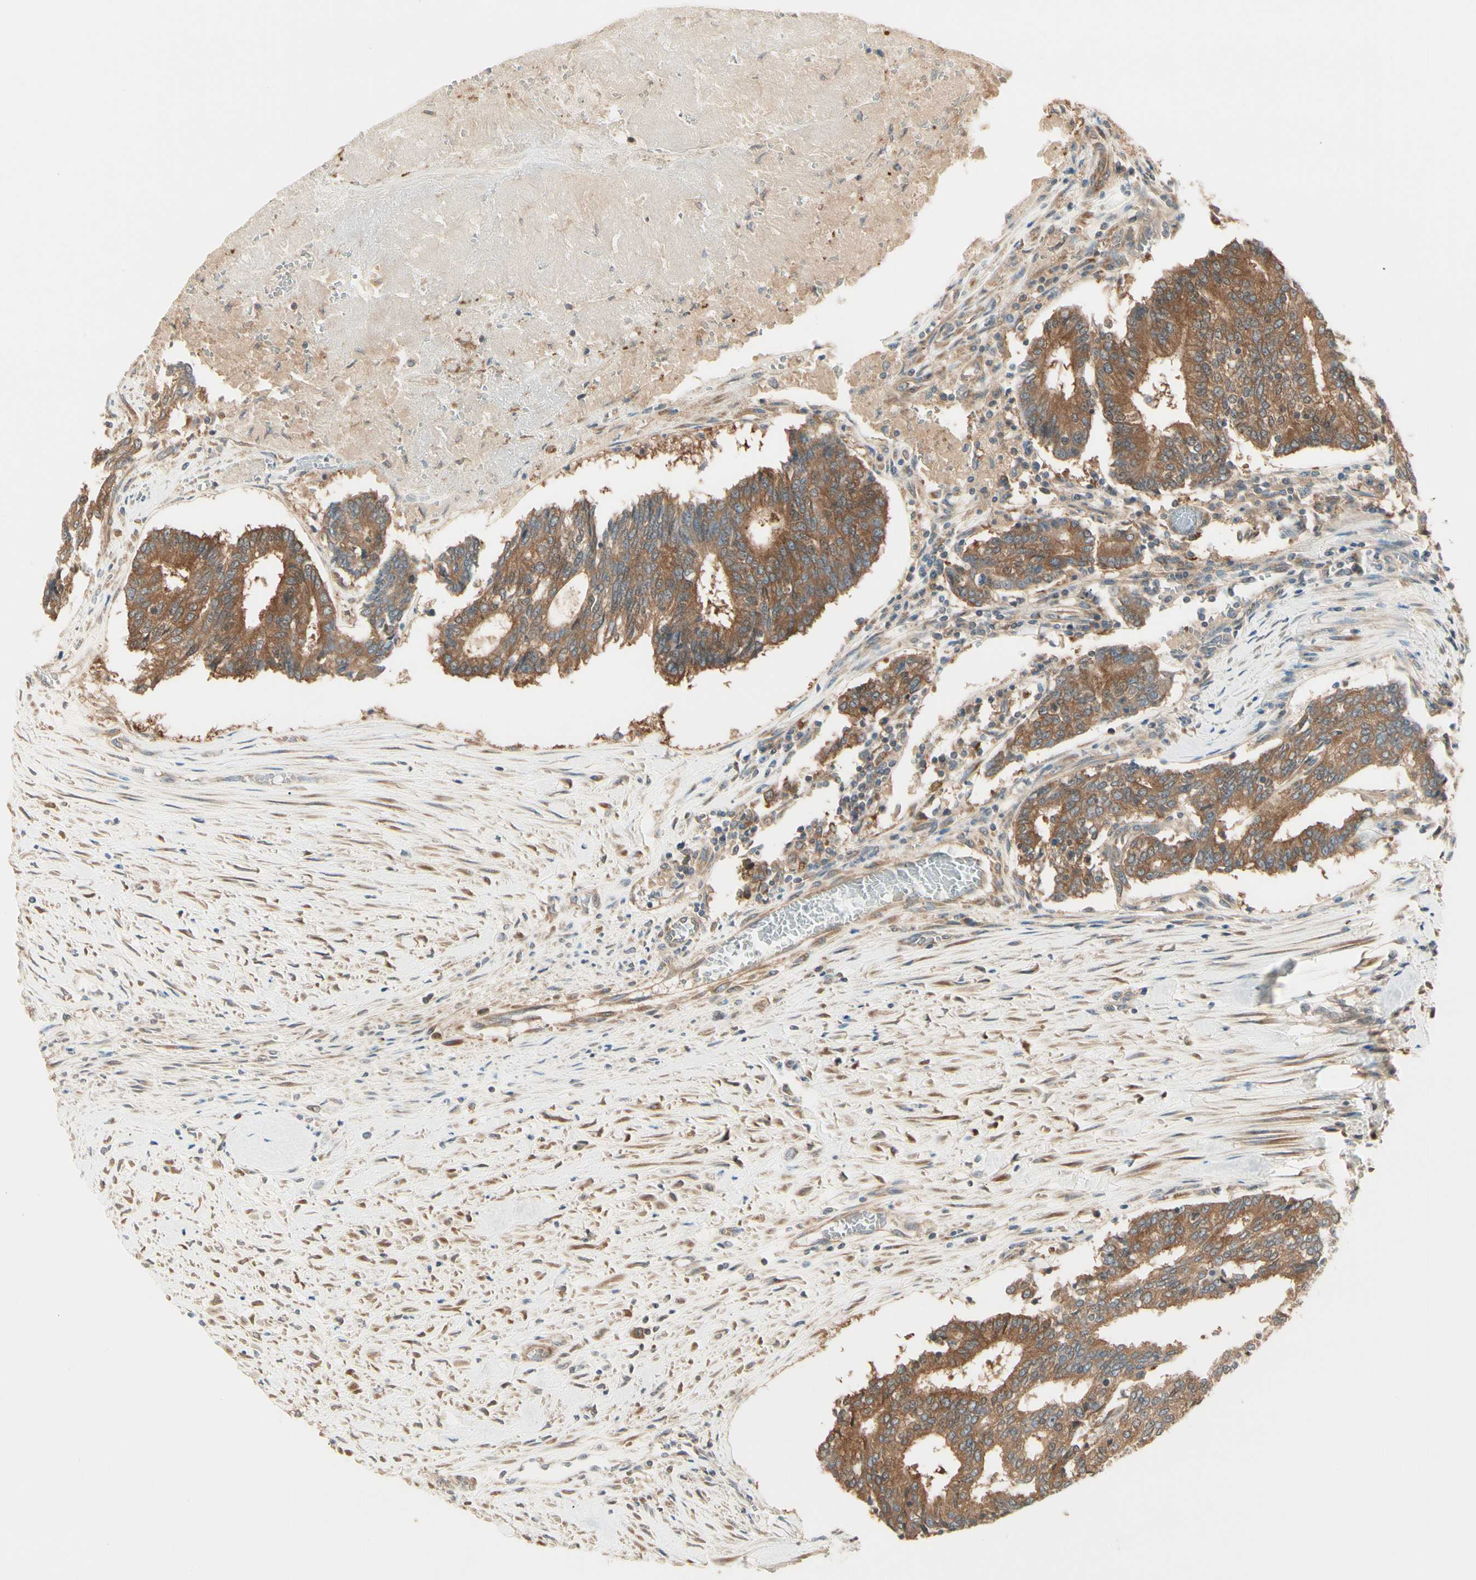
{"staining": {"intensity": "strong", "quantity": ">75%", "location": "cytoplasmic/membranous"}, "tissue": "prostate cancer", "cell_type": "Tumor cells", "image_type": "cancer", "snomed": [{"axis": "morphology", "description": "Adenocarcinoma, High grade"}, {"axis": "topography", "description": "Prostate"}], "caption": "A micrograph of prostate cancer (high-grade adenocarcinoma) stained for a protein demonstrates strong cytoplasmic/membranous brown staining in tumor cells. The protein of interest is shown in brown color, while the nuclei are stained blue.", "gene": "IRAG1", "patient": {"sex": "male", "age": 55}}